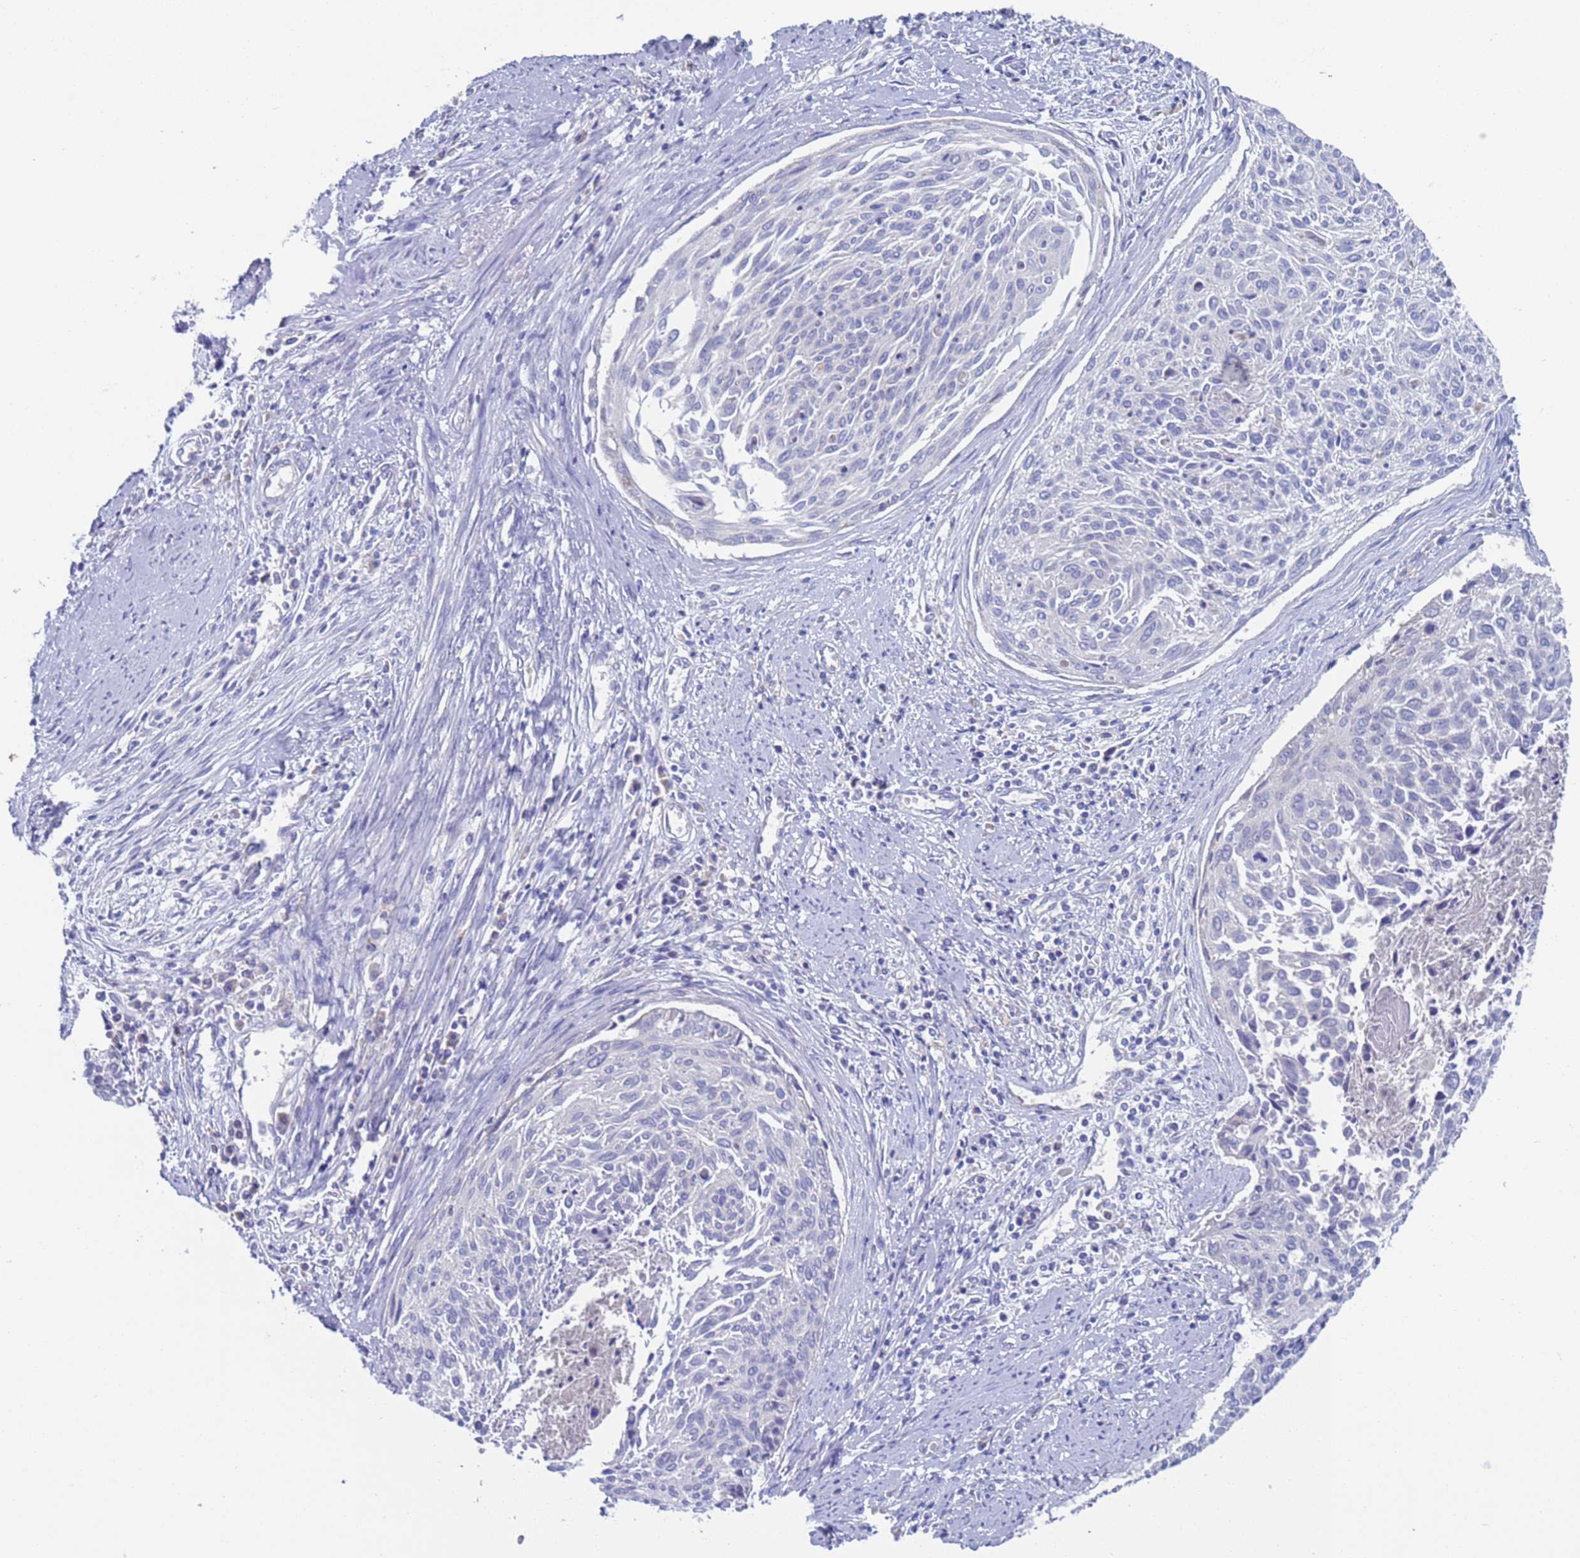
{"staining": {"intensity": "negative", "quantity": "none", "location": "none"}, "tissue": "cervical cancer", "cell_type": "Tumor cells", "image_type": "cancer", "snomed": [{"axis": "morphology", "description": "Squamous cell carcinoma, NOS"}, {"axis": "topography", "description": "Cervix"}], "caption": "Tumor cells are negative for brown protein staining in cervical squamous cell carcinoma.", "gene": "PET117", "patient": {"sex": "female", "age": 55}}